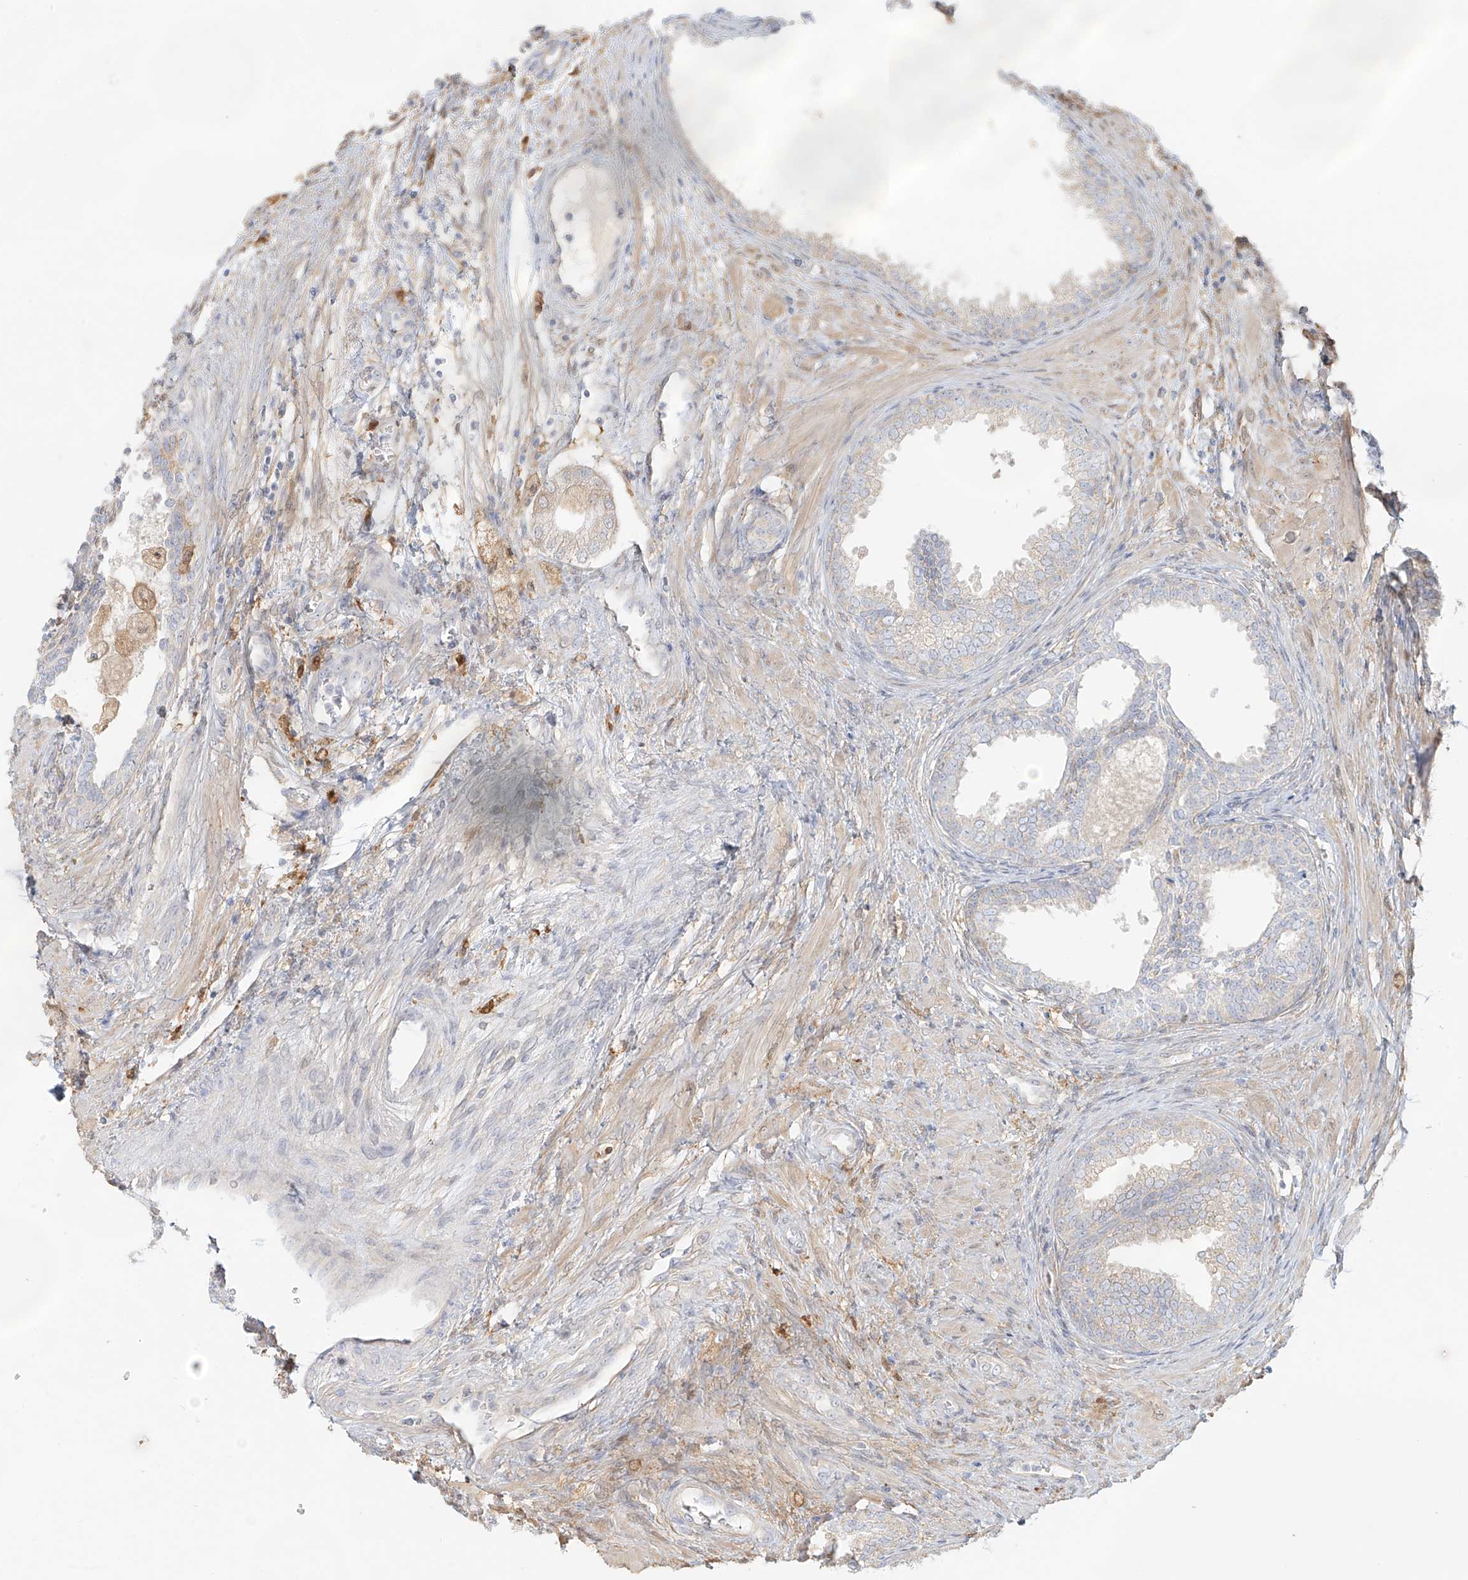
{"staining": {"intensity": "weak", "quantity": "<25%", "location": "cytoplasmic/membranous"}, "tissue": "prostate", "cell_type": "Glandular cells", "image_type": "normal", "snomed": [{"axis": "morphology", "description": "Normal tissue, NOS"}, {"axis": "topography", "description": "Prostate"}], "caption": "This is an IHC micrograph of unremarkable human prostate. There is no positivity in glandular cells.", "gene": "UPK1B", "patient": {"sex": "male", "age": 76}}